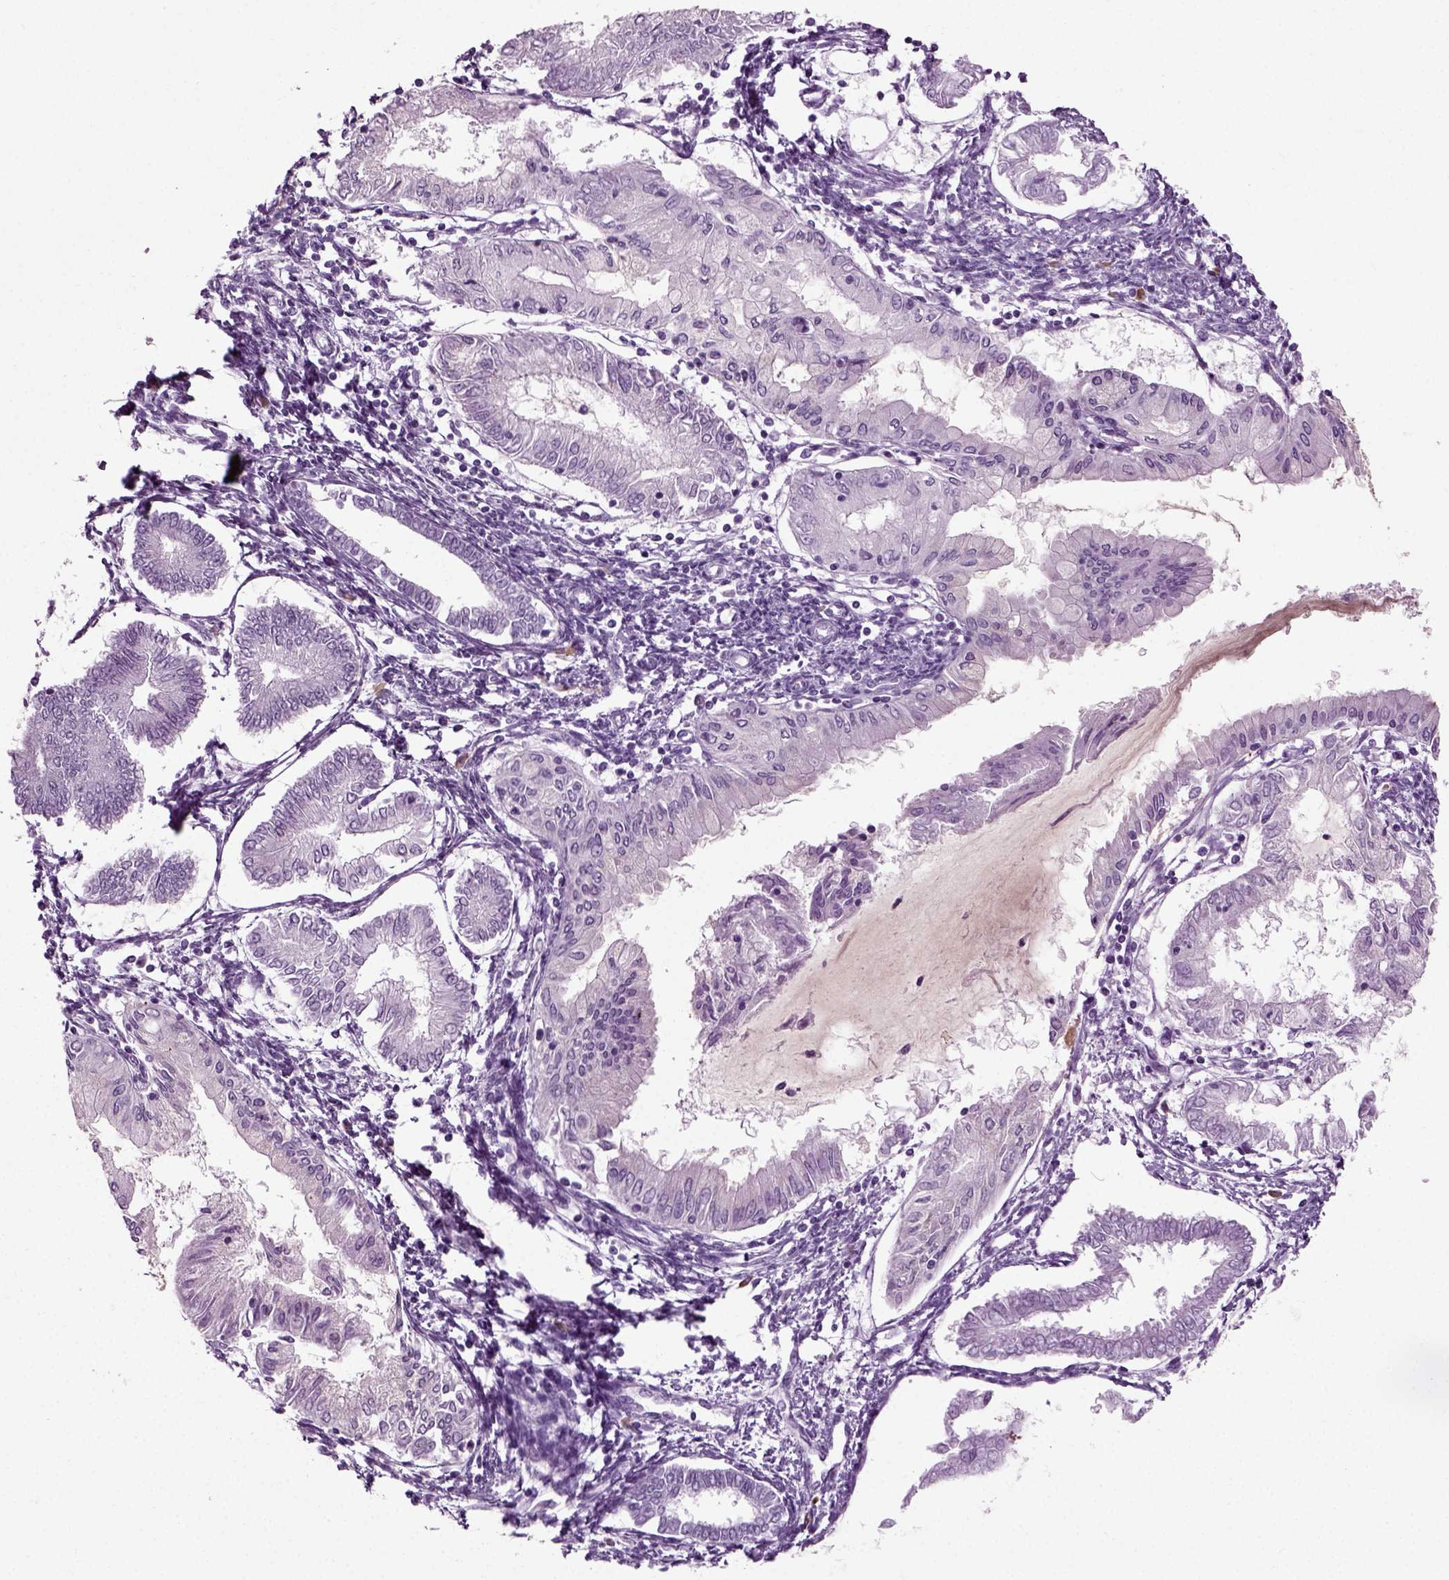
{"staining": {"intensity": "negative", "quantity": "none", "location": "none"}, "tissue": "endometrial cancer", "cell_type": "Tumor cells", "image_type": "cancer", "snomed": [{"axis": "morphology", "description": "Adenocarcinoma, NOS"}, {"axis": "topography", "description": "Endometrium"}], "caption": "IHC histopathology image of endometrial adenocarcinoma stained for a protein (brown), which reveals no staining in tumor cells.", "gene": "PRLH", "patient": {"sex": "female", "age": 68}}